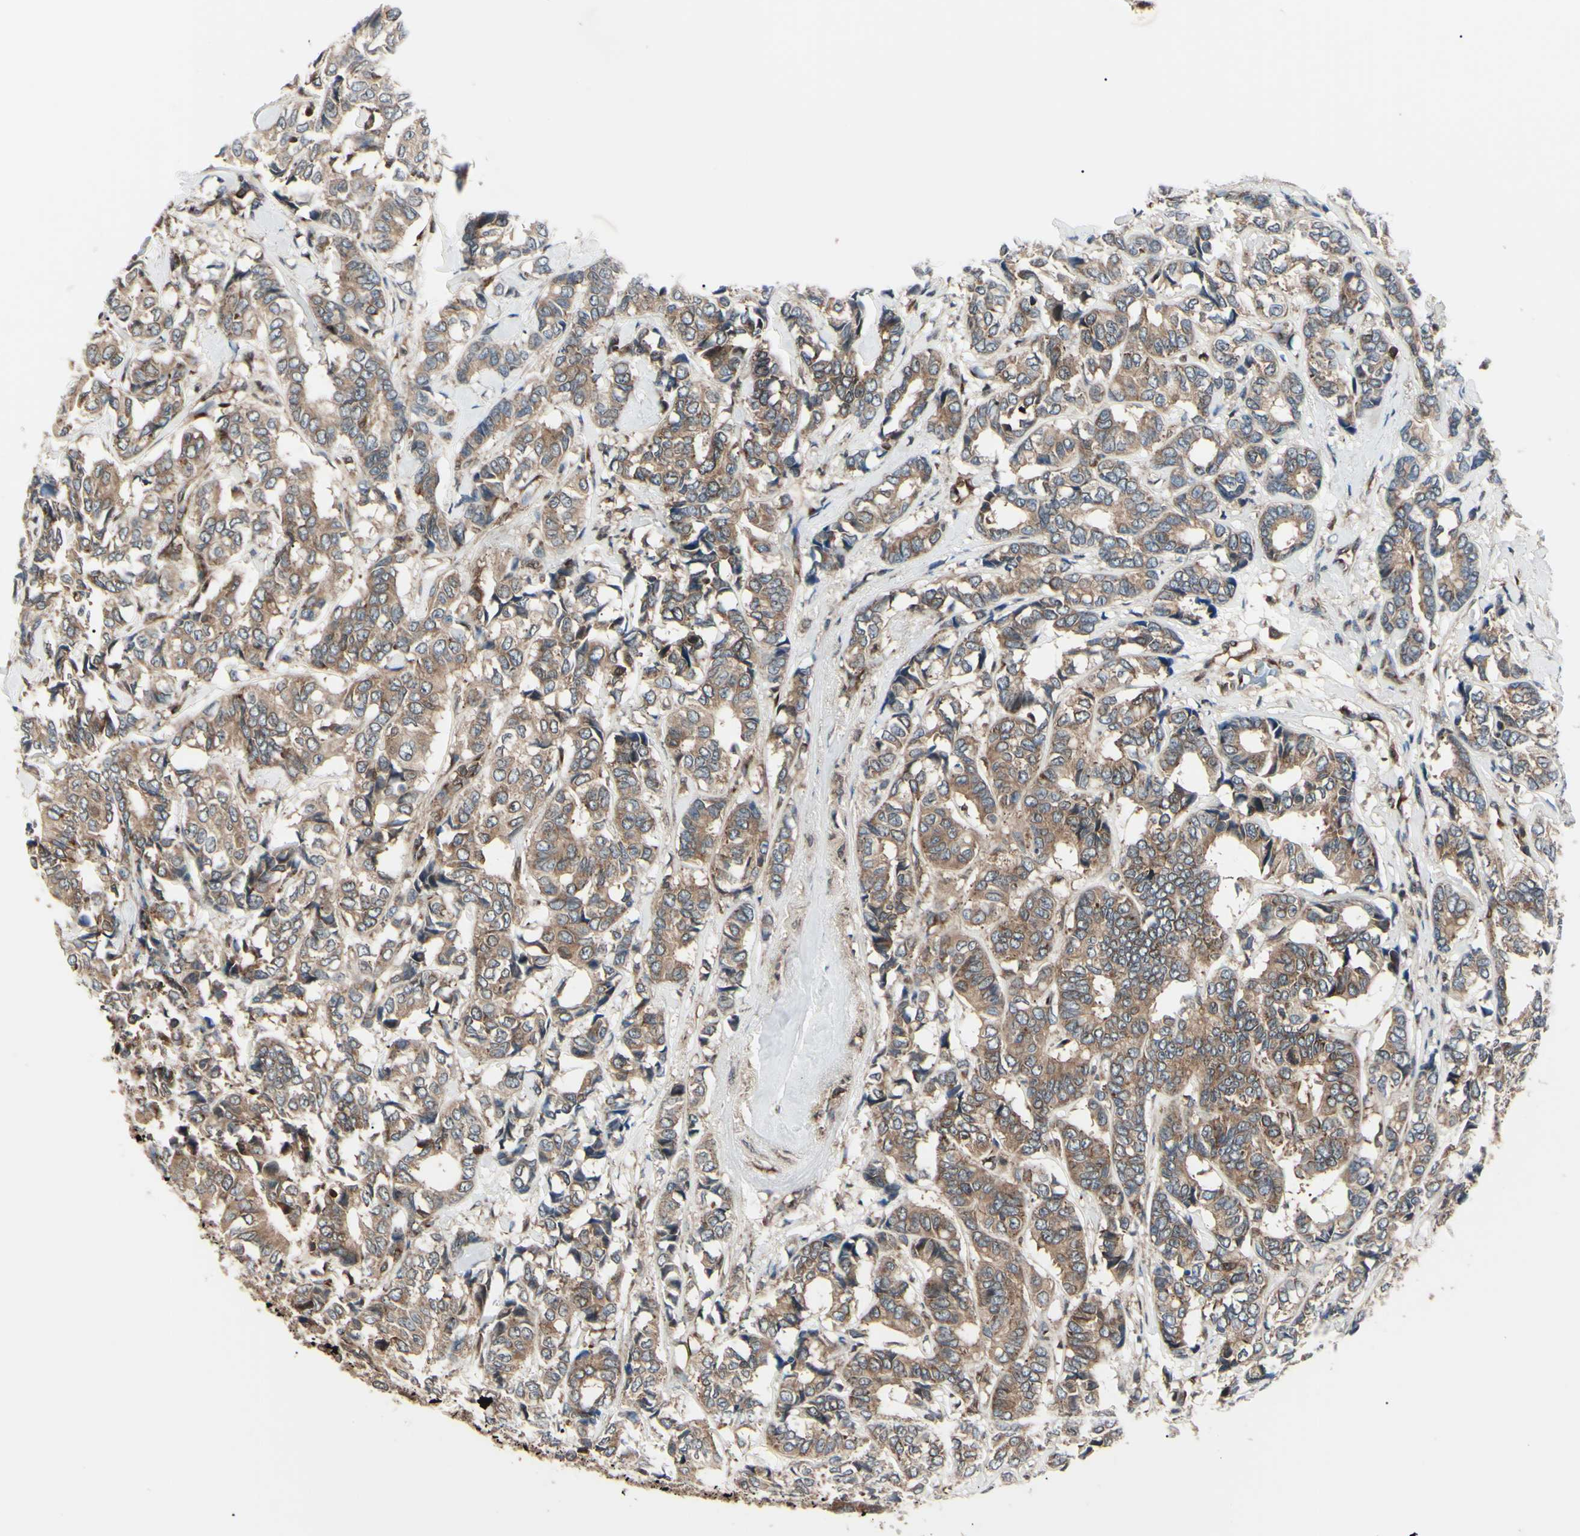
{"staining": {"intensity": "moderate", "quantity": ">75%", "location": "cytoplasmic/membranous"}, "tissue": "breast cancer", "cell_type": "Tumor cells", "image_type": "cancer", "snomed": [{"axis": "morphology", "description": "Duct carcinoma"}, {"axis": "topography", "description": "Breast"}], "caption": "Moderate cytoplasmic/membranous protein positivity is present in approximately >75% of tumor cells in breast cancer (intraductal carcinoma).", "gene": "MAPRE1", "patient": {"sex": "female", "age": 87}}